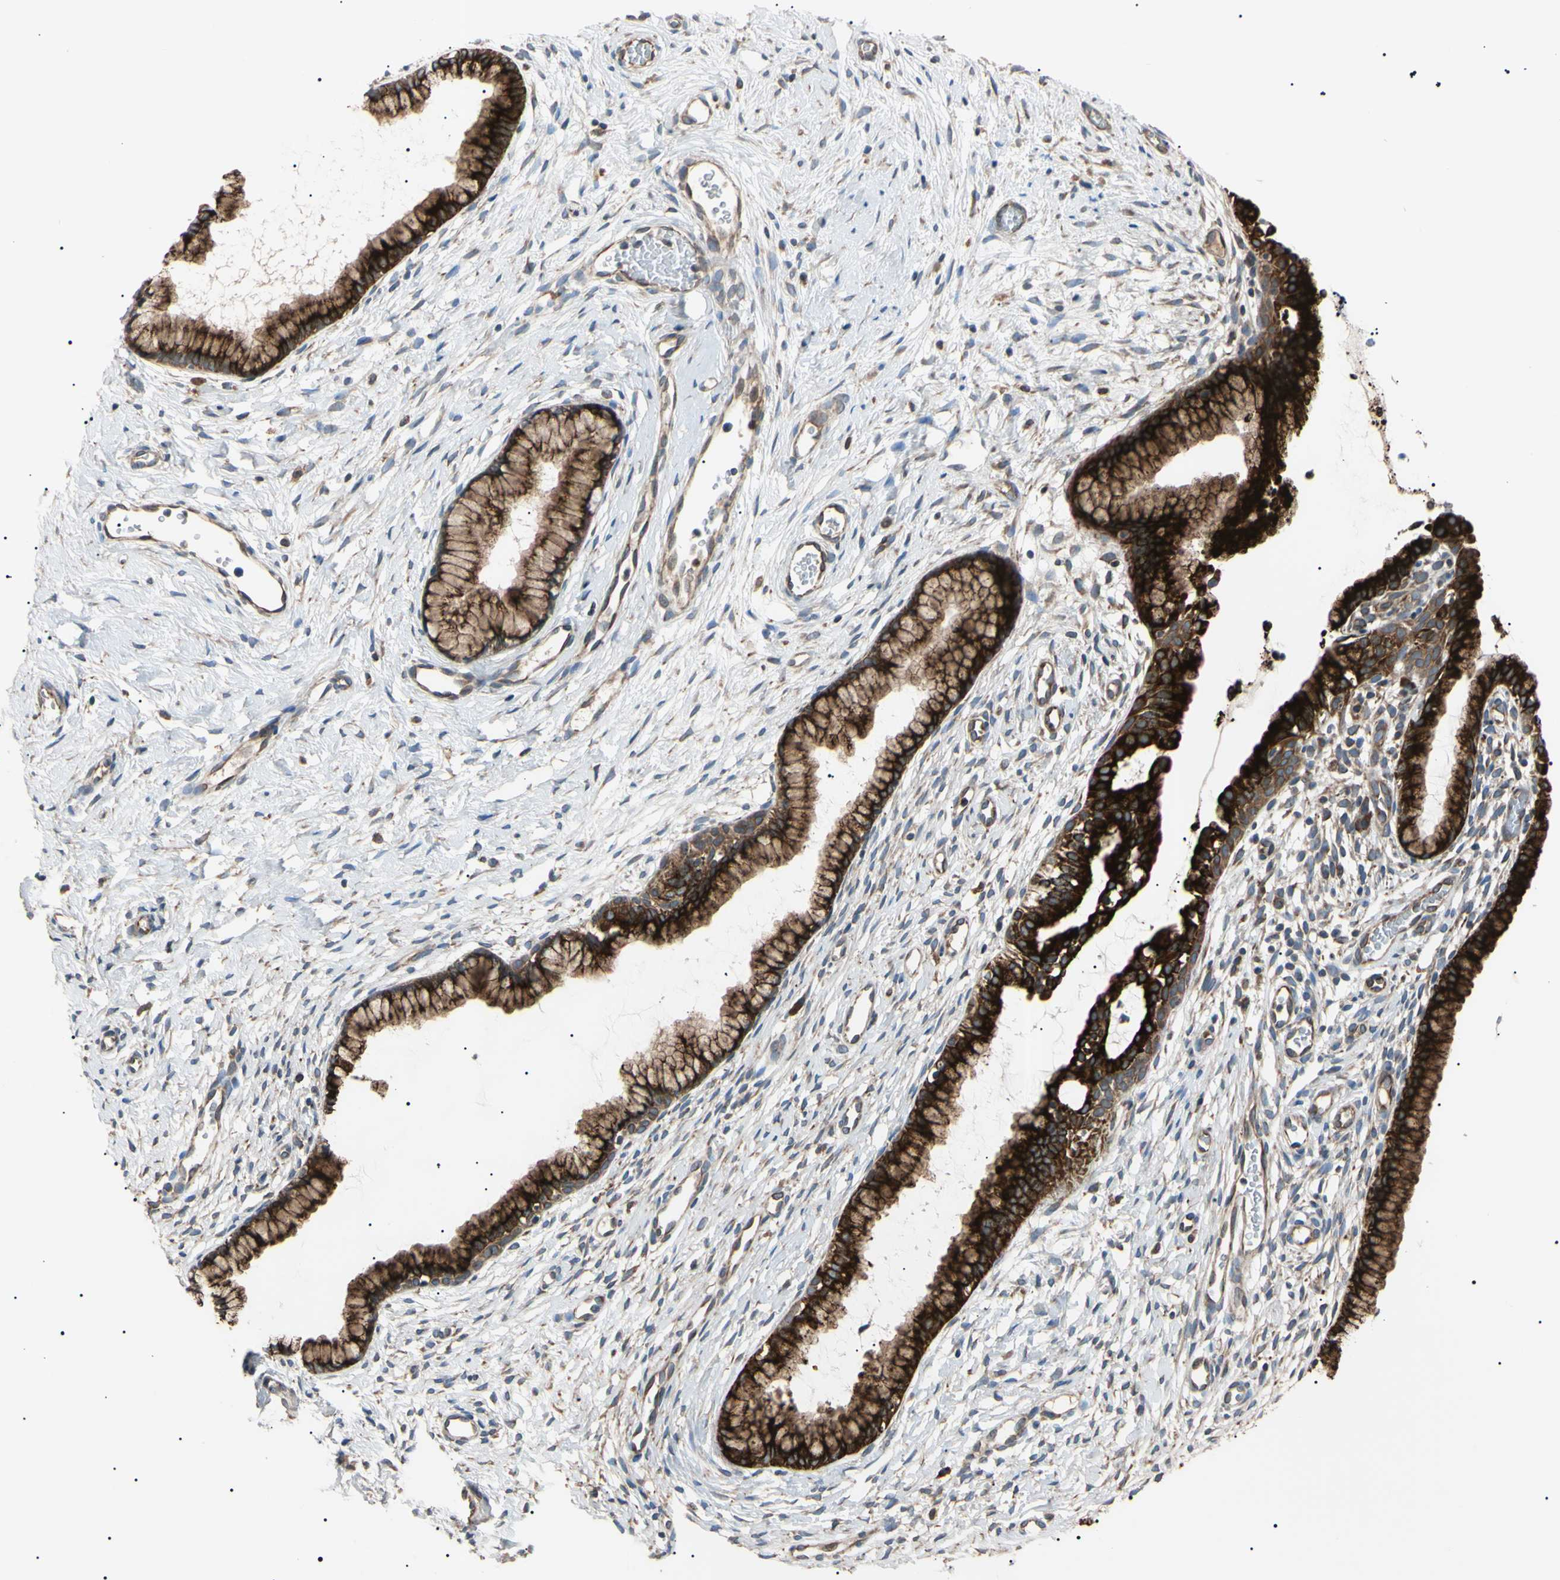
{"staining": {"intensity": "strong", "quantity": ">75%", "location": "cytoplasmic/membranous"}, "tissue": "cervix", "cell_type": "Glandular cells", "image_type": "normal", "snomed": [{"axis": "morphology", "description": "Normal tissue, NOS"}, {"axis": "topography", "description": "Cervix"}], "caption": "High-power microscopy captured an IHC photomicrograph of benign cervix, revealing strong cytoplasmic/membranous expression in about >75% of glandular cells.", "gene": "VAPA", "patient": {"sex": "female", "age": 65}}